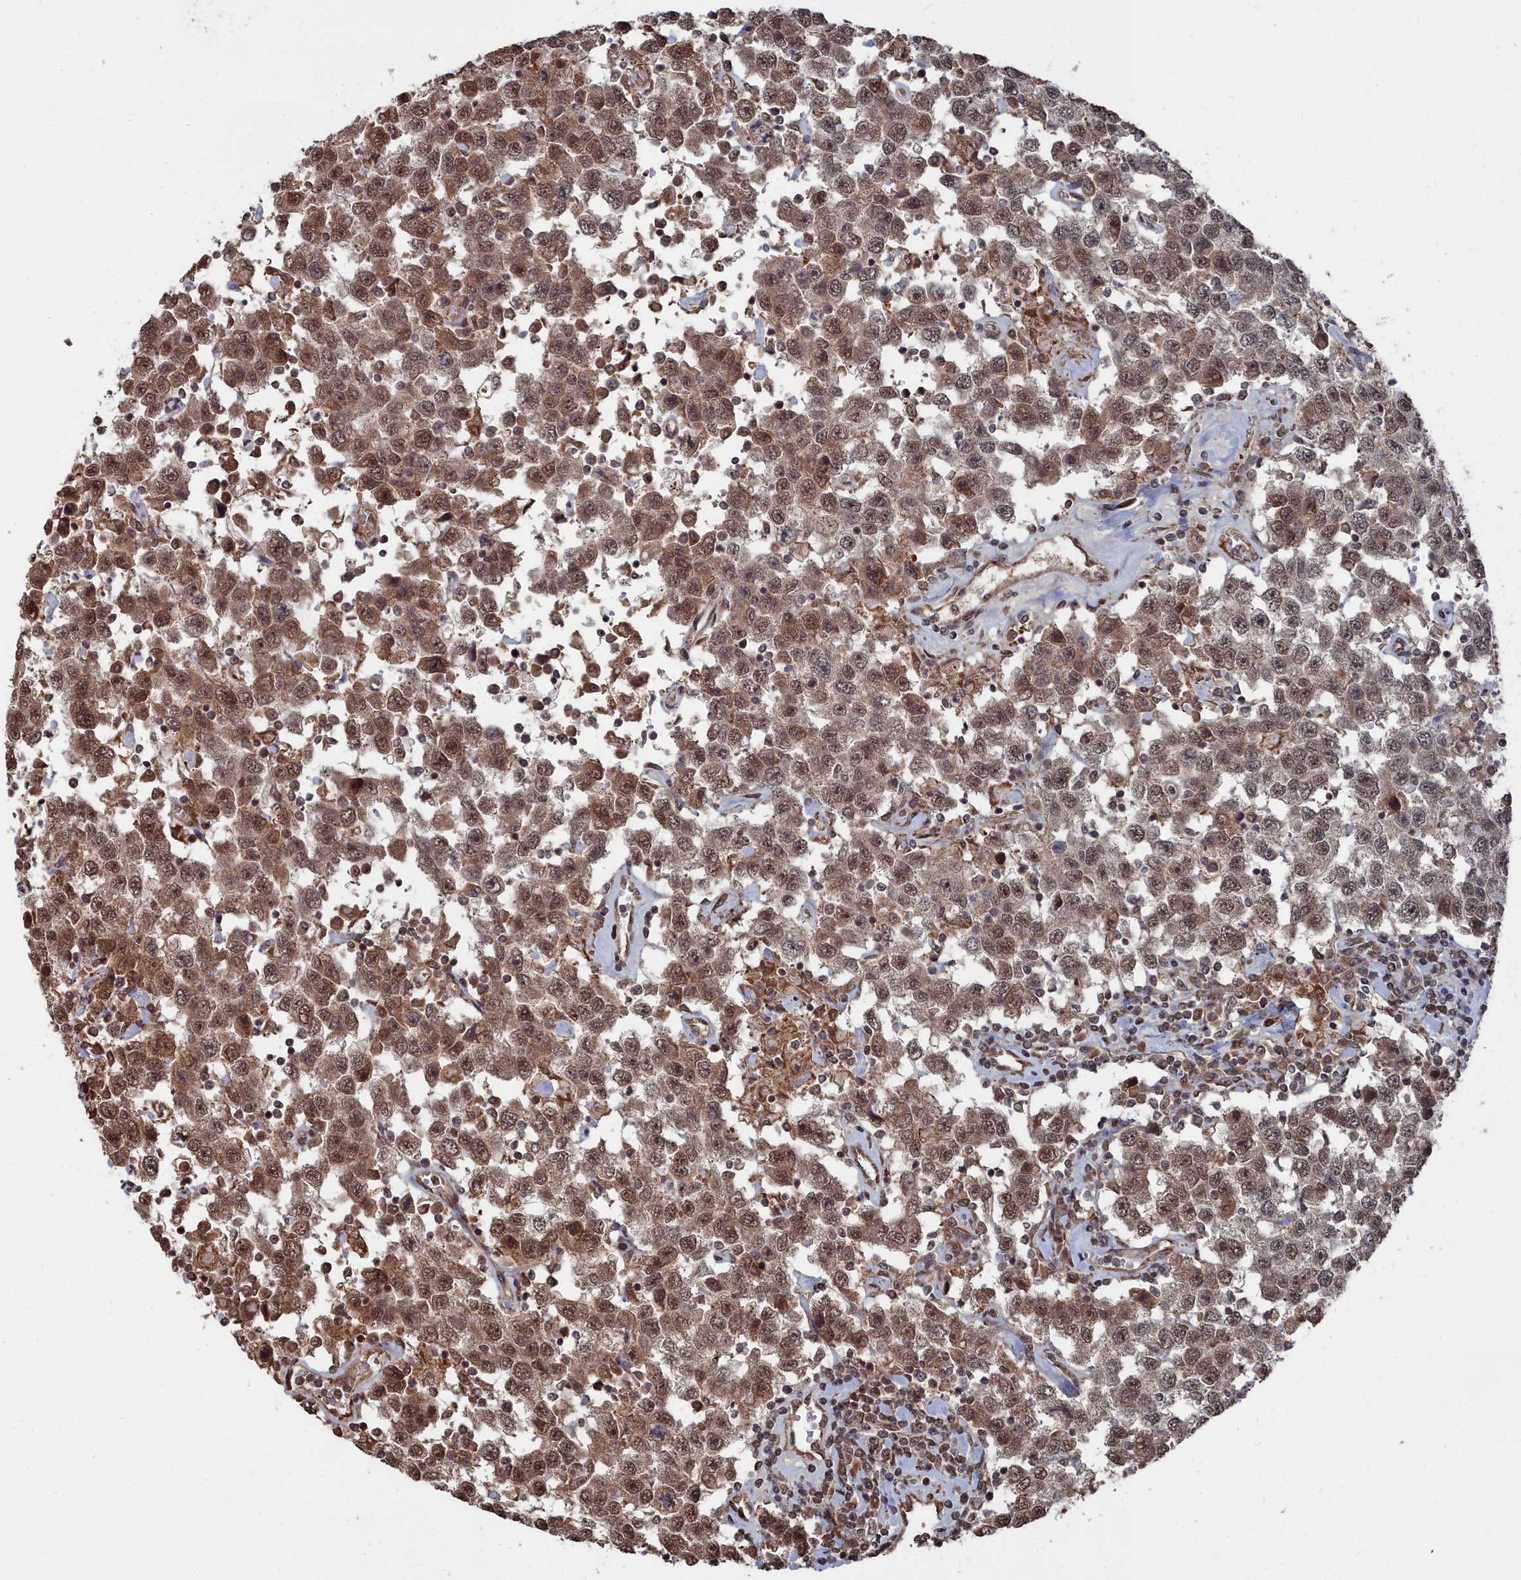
{"staining": {"intensity": "moderate", "quantity": ">75%", "location": "cytoplasmic/membranous,nuclear"}, "tissue": "testis cancer", "cell_type": "Tumor cells", "image_type": "cancer", "snomed": [{"axis": "morphology", "description": "Seminoma, NOS"}, {"axis": "topography", "description": "Testis"}], "caption": "IHC of testis cancer (seminoma) exhibits medium levels of moderate cytoplasmic/membranous and nuclear staining in about >75% of tumor cells.", "gene": "CCNP", "patient": {"sex": "male", "age": 41}}